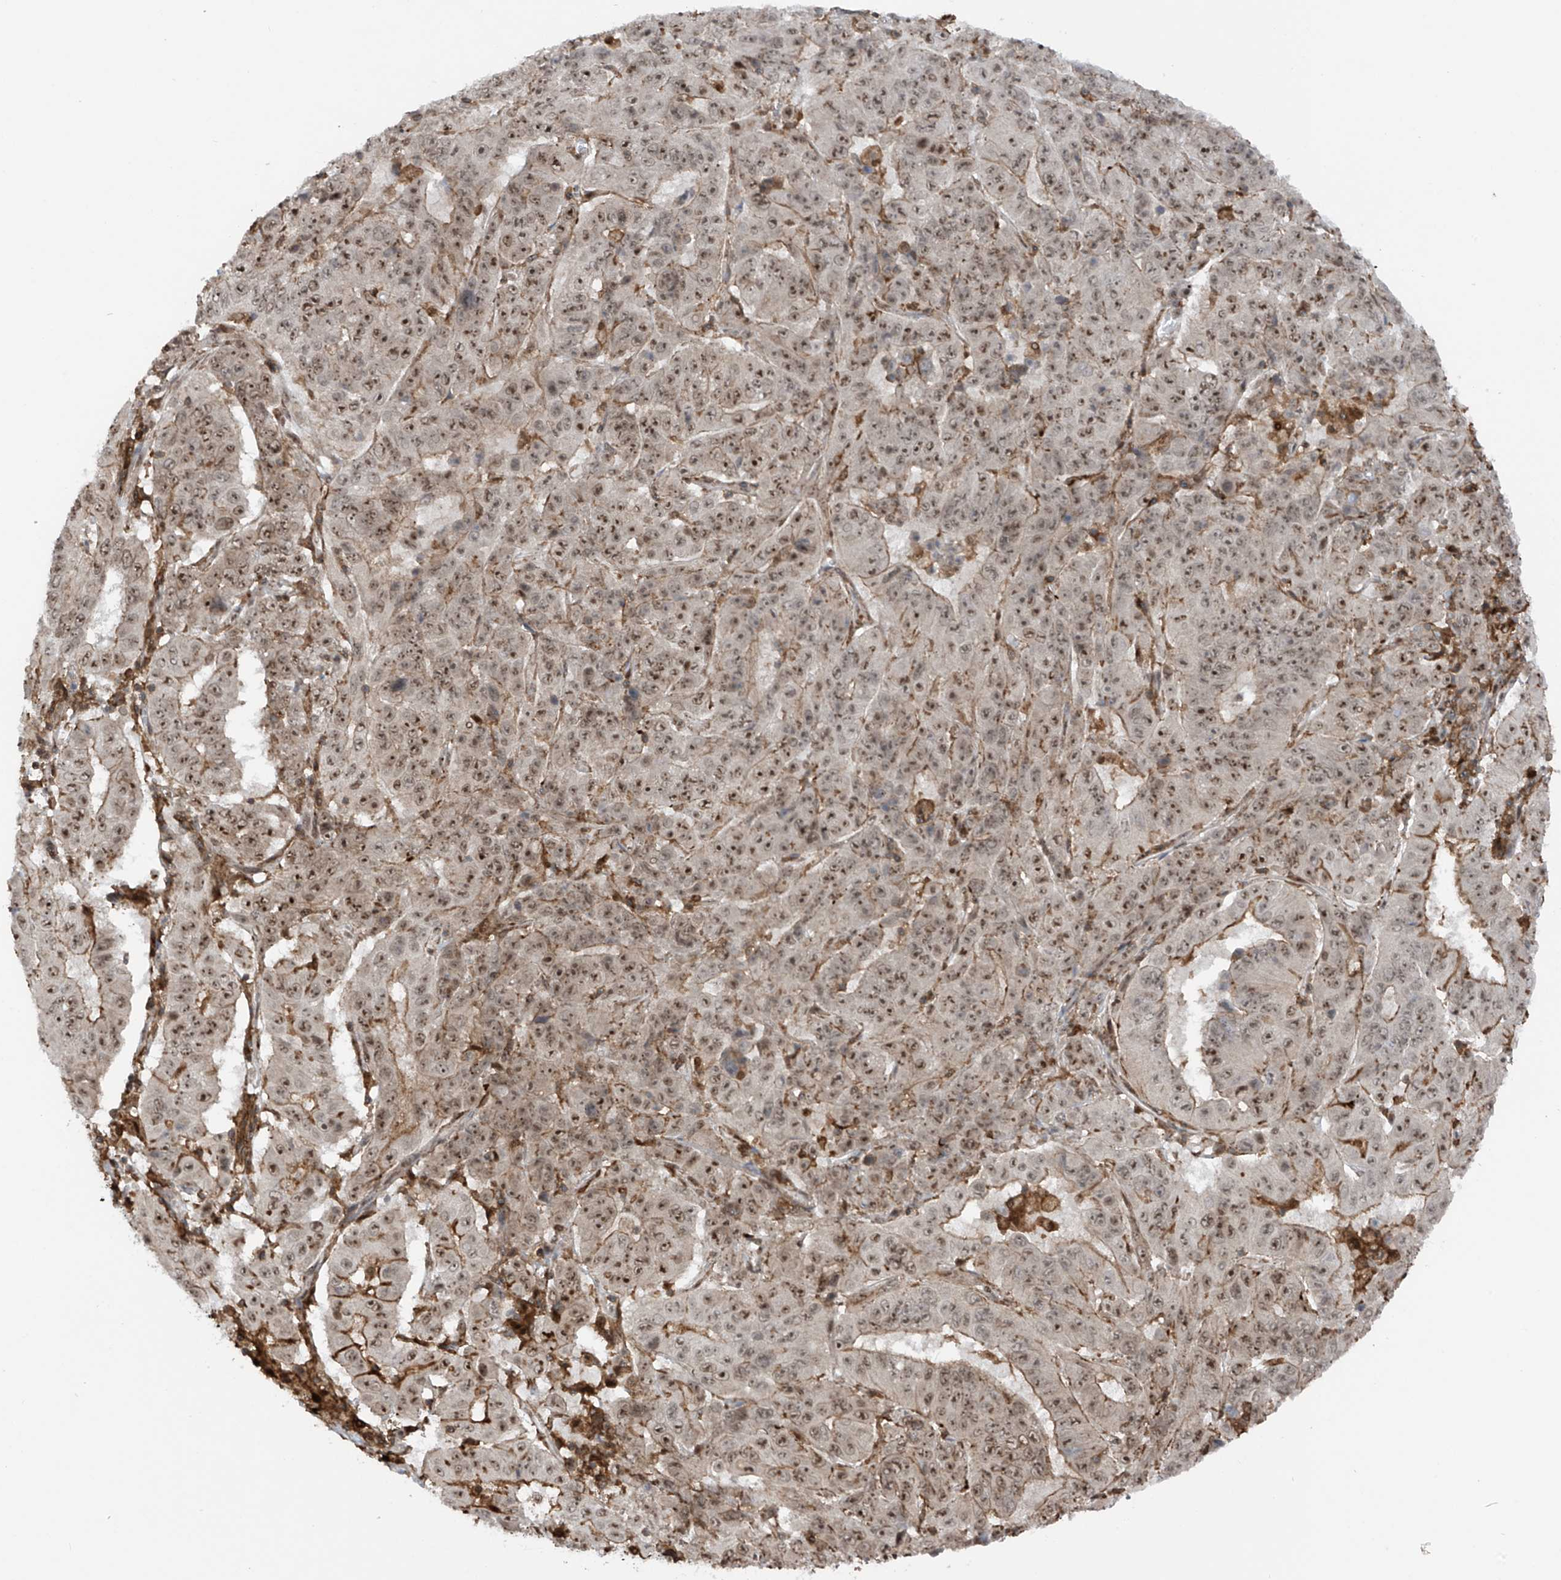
{"staining": {"intensity": "moderate", "quantity": ">75%", "location": "cytoplasmic/membranous,nuclear"}, "tissue": "pancreatic cancer", "cell_type": "Tumor cells", "image_type": "cancer", "snomed": [{"axis": "morphology", "description": "Adenocarcinoma, NOS"}, {"axis": "topography", "description": "Pancreas"}], "caption": "This histopathology image displays immunohistochemistry staining of pancreatic cancer (adenocarcinoma), with medium moderate cytoplasmic/membranous and nuclear expression in about >75% of tumor cells.", "gene": "REPIN1", "patient": {"sex": "male", "age": 63}}